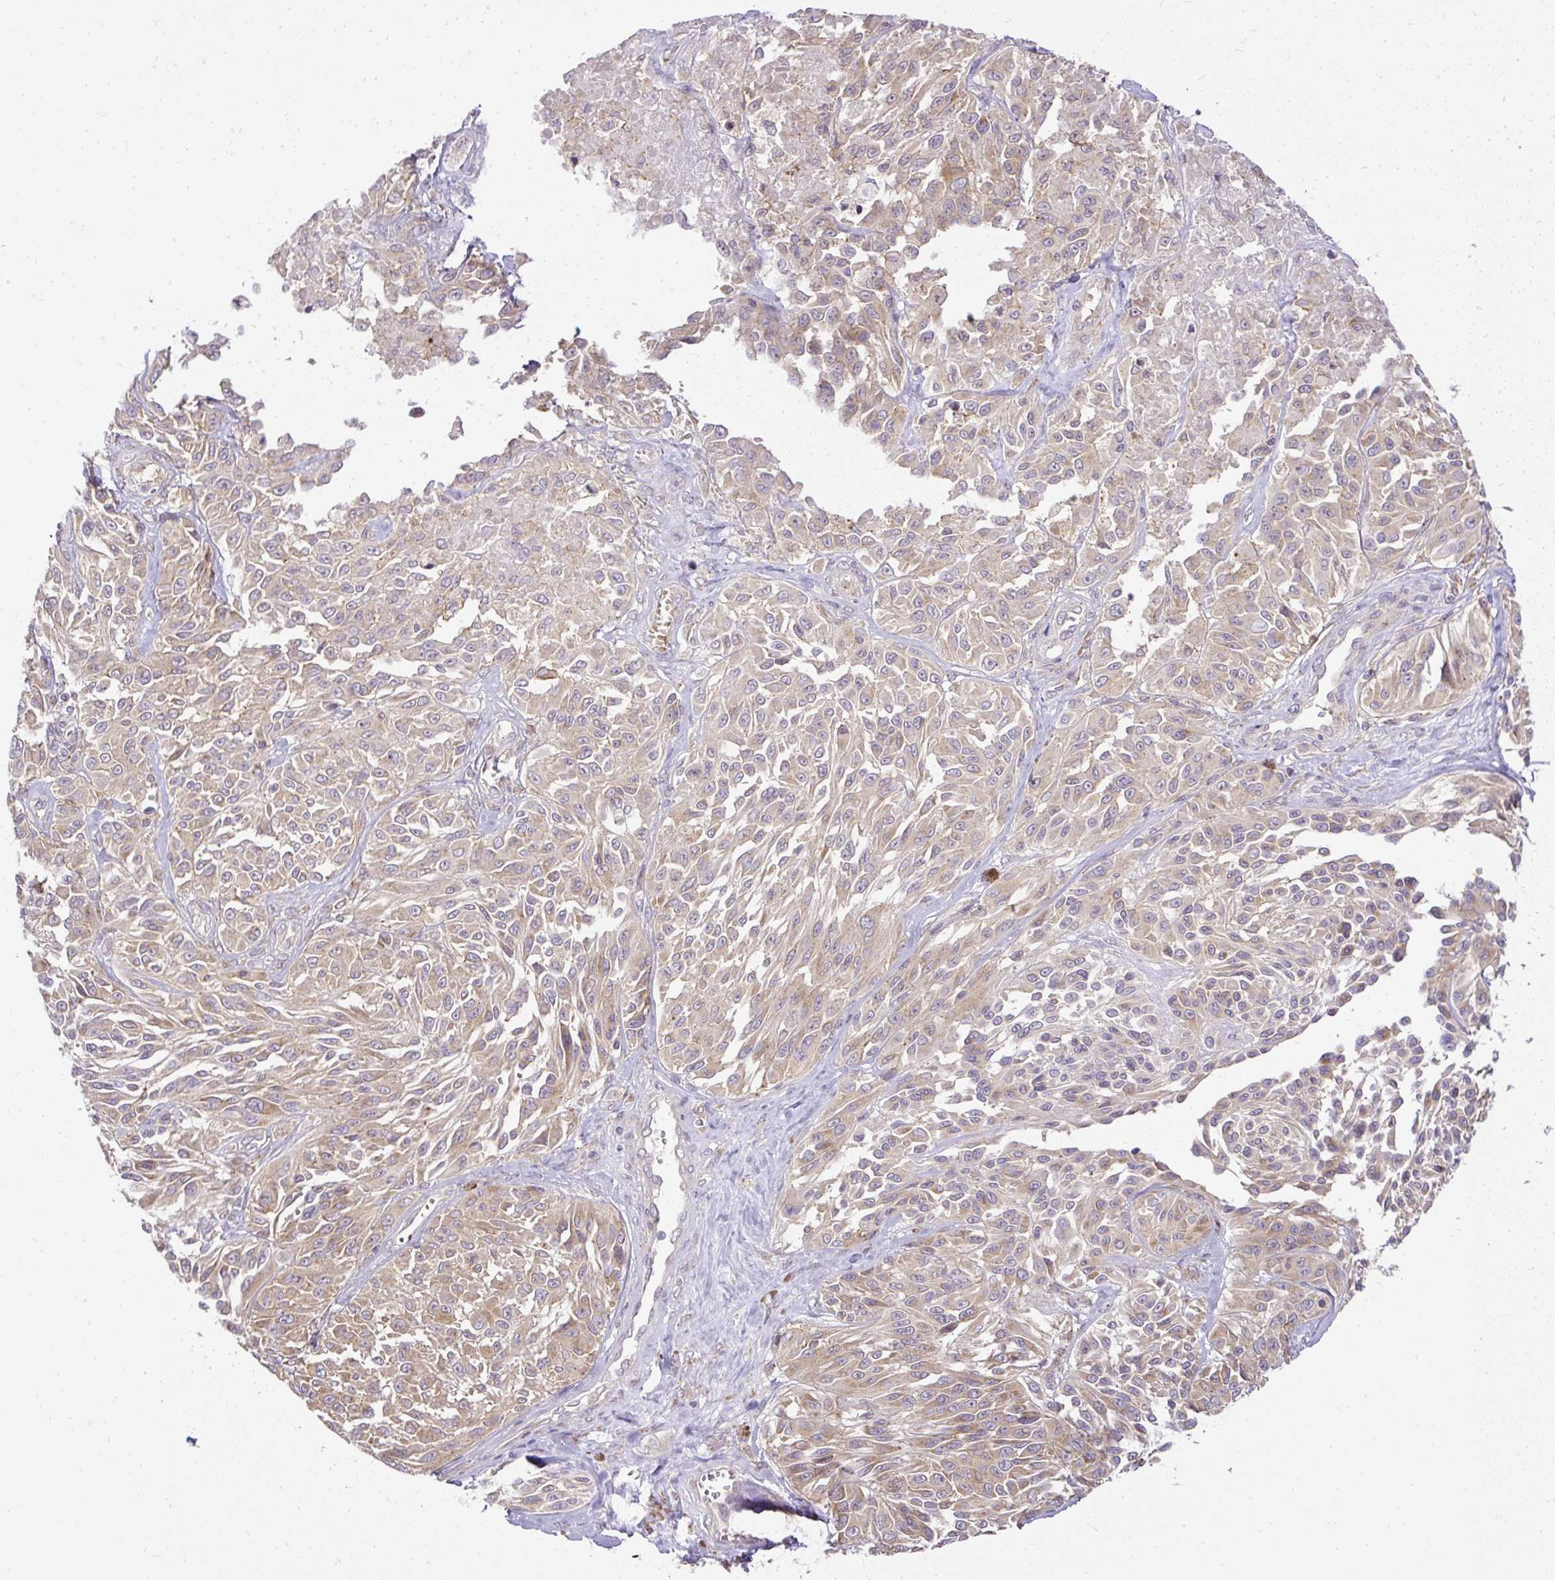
{"staining": {"intensity": "weak", "quantity": ">75%", "location": "cytoplasmic/membranous"}, "tissue": "melanoma", "cell_type": "Tumor cells", "image_type": "cancer", "snomed": [{"axis": "morphology", "description": "Malignant melanoma, NOS"}, {"axis": "topography", "description": "Skin"}], "caption": "Tumor cells show weak cytoplasmic/membranous positivity in about >75% of cells in malignant melanoma.", "gene": "SMC4", "patient": {"sex": "male", "age": 94}}